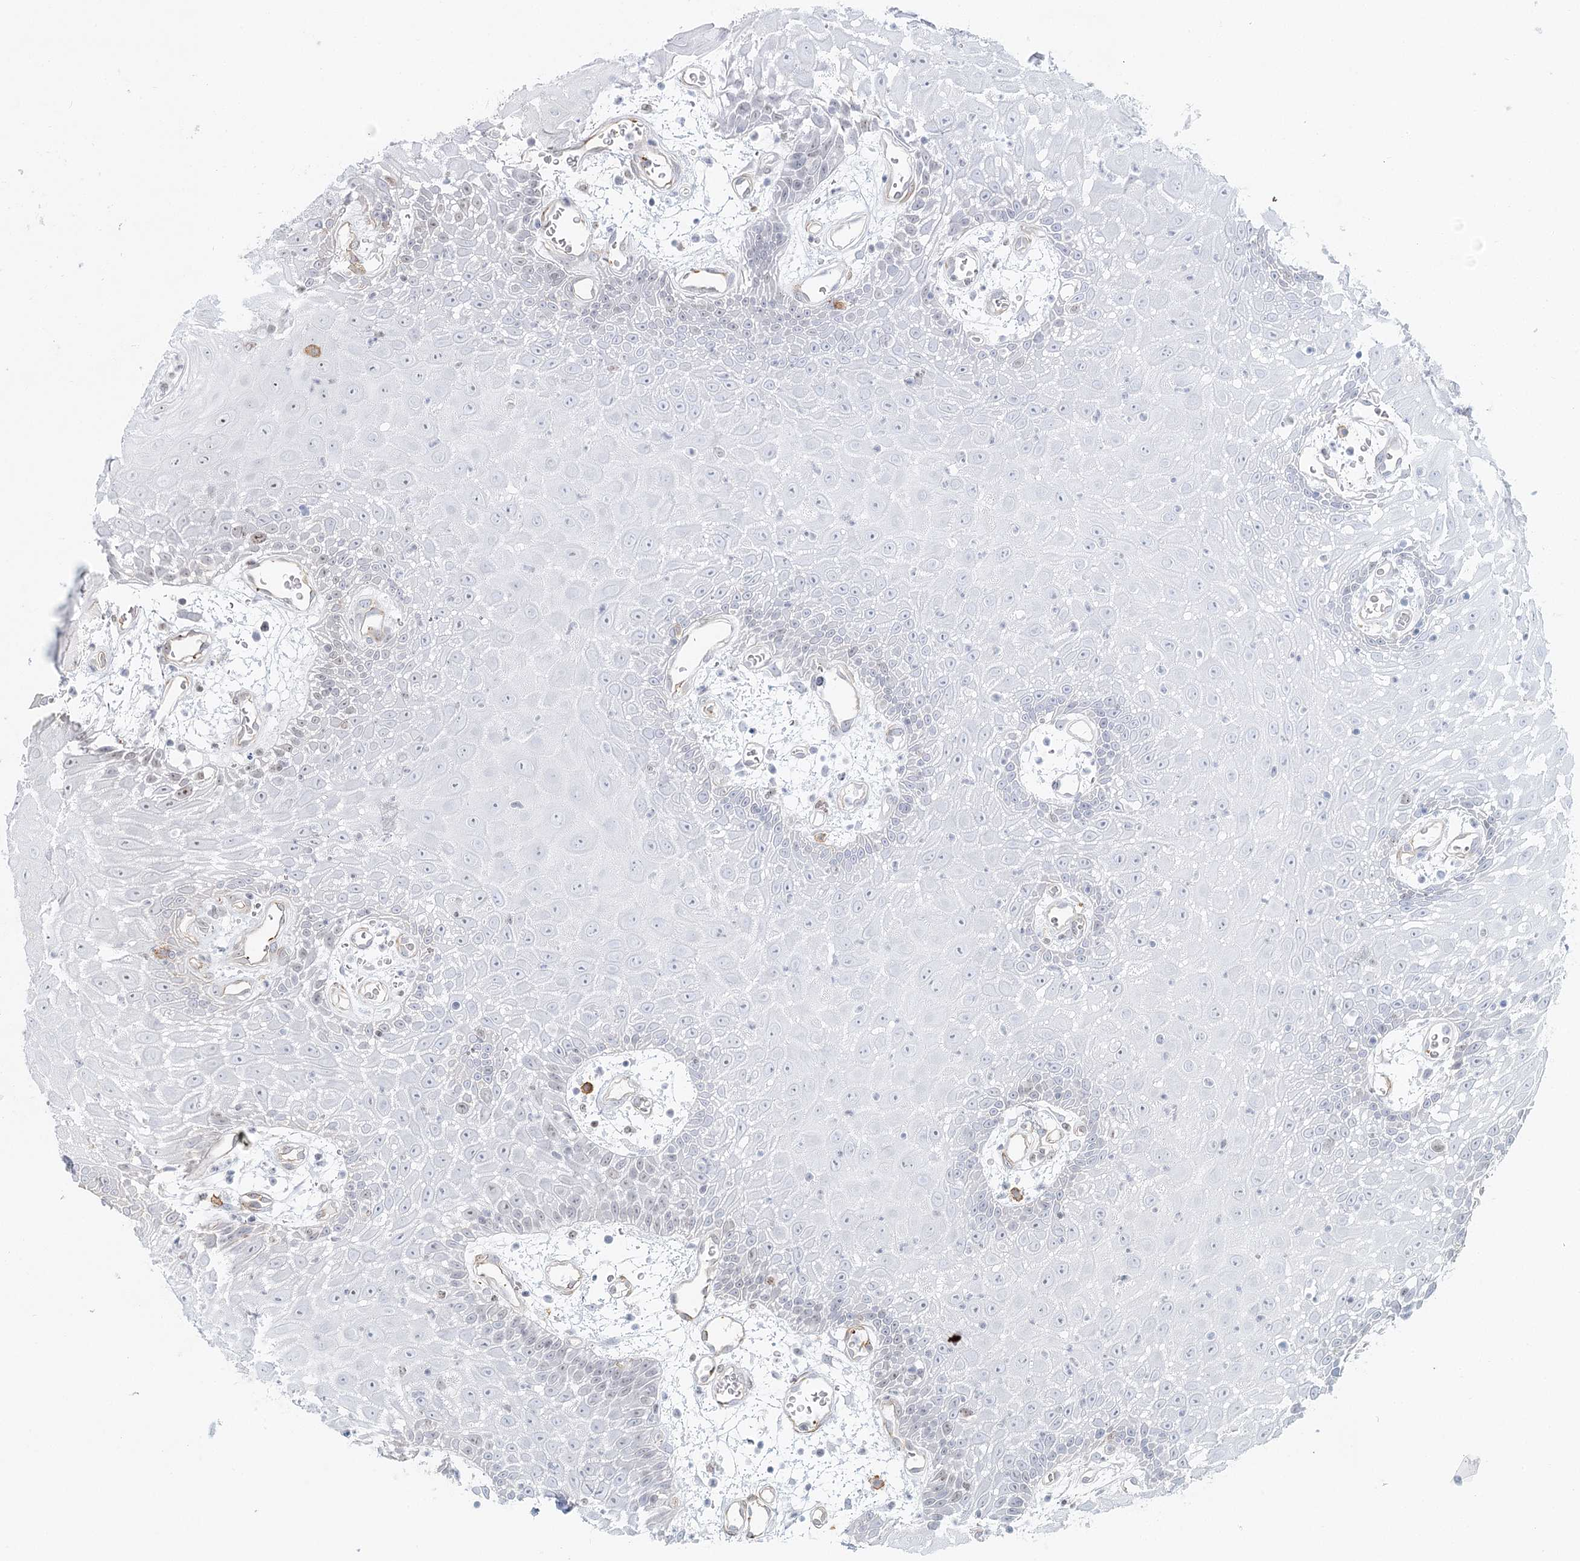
{"staining": {"intensity": "negative", "quantity": "none", "location": "none"}, "tissue": "oral mucosa", "cell_type": "Squamous epithelial cells", "image_type": "normal", "snomed": [{"axis": "morphology", "description": "Normal tissue, NOS"}, {"axis": "topography", "description": "Skeletal muscle"}, {"axis": "topography", "description": "Oral tissue"}, {"axis": "topography", "description": "Salivary gland"}, {"axis": "topography", "description": "Peripheral nerve tissue"}], "caption": "An image of oral mucosa stained for a protein shows no brown staining in squamous epithelial cells. Brightfield microscopy of IHC stained with DAB (brown) and hematoxylin (blue), captured at high magnification.", "gene": "ZFYVE28", "patient": {"sex": "male", "age": 54}}